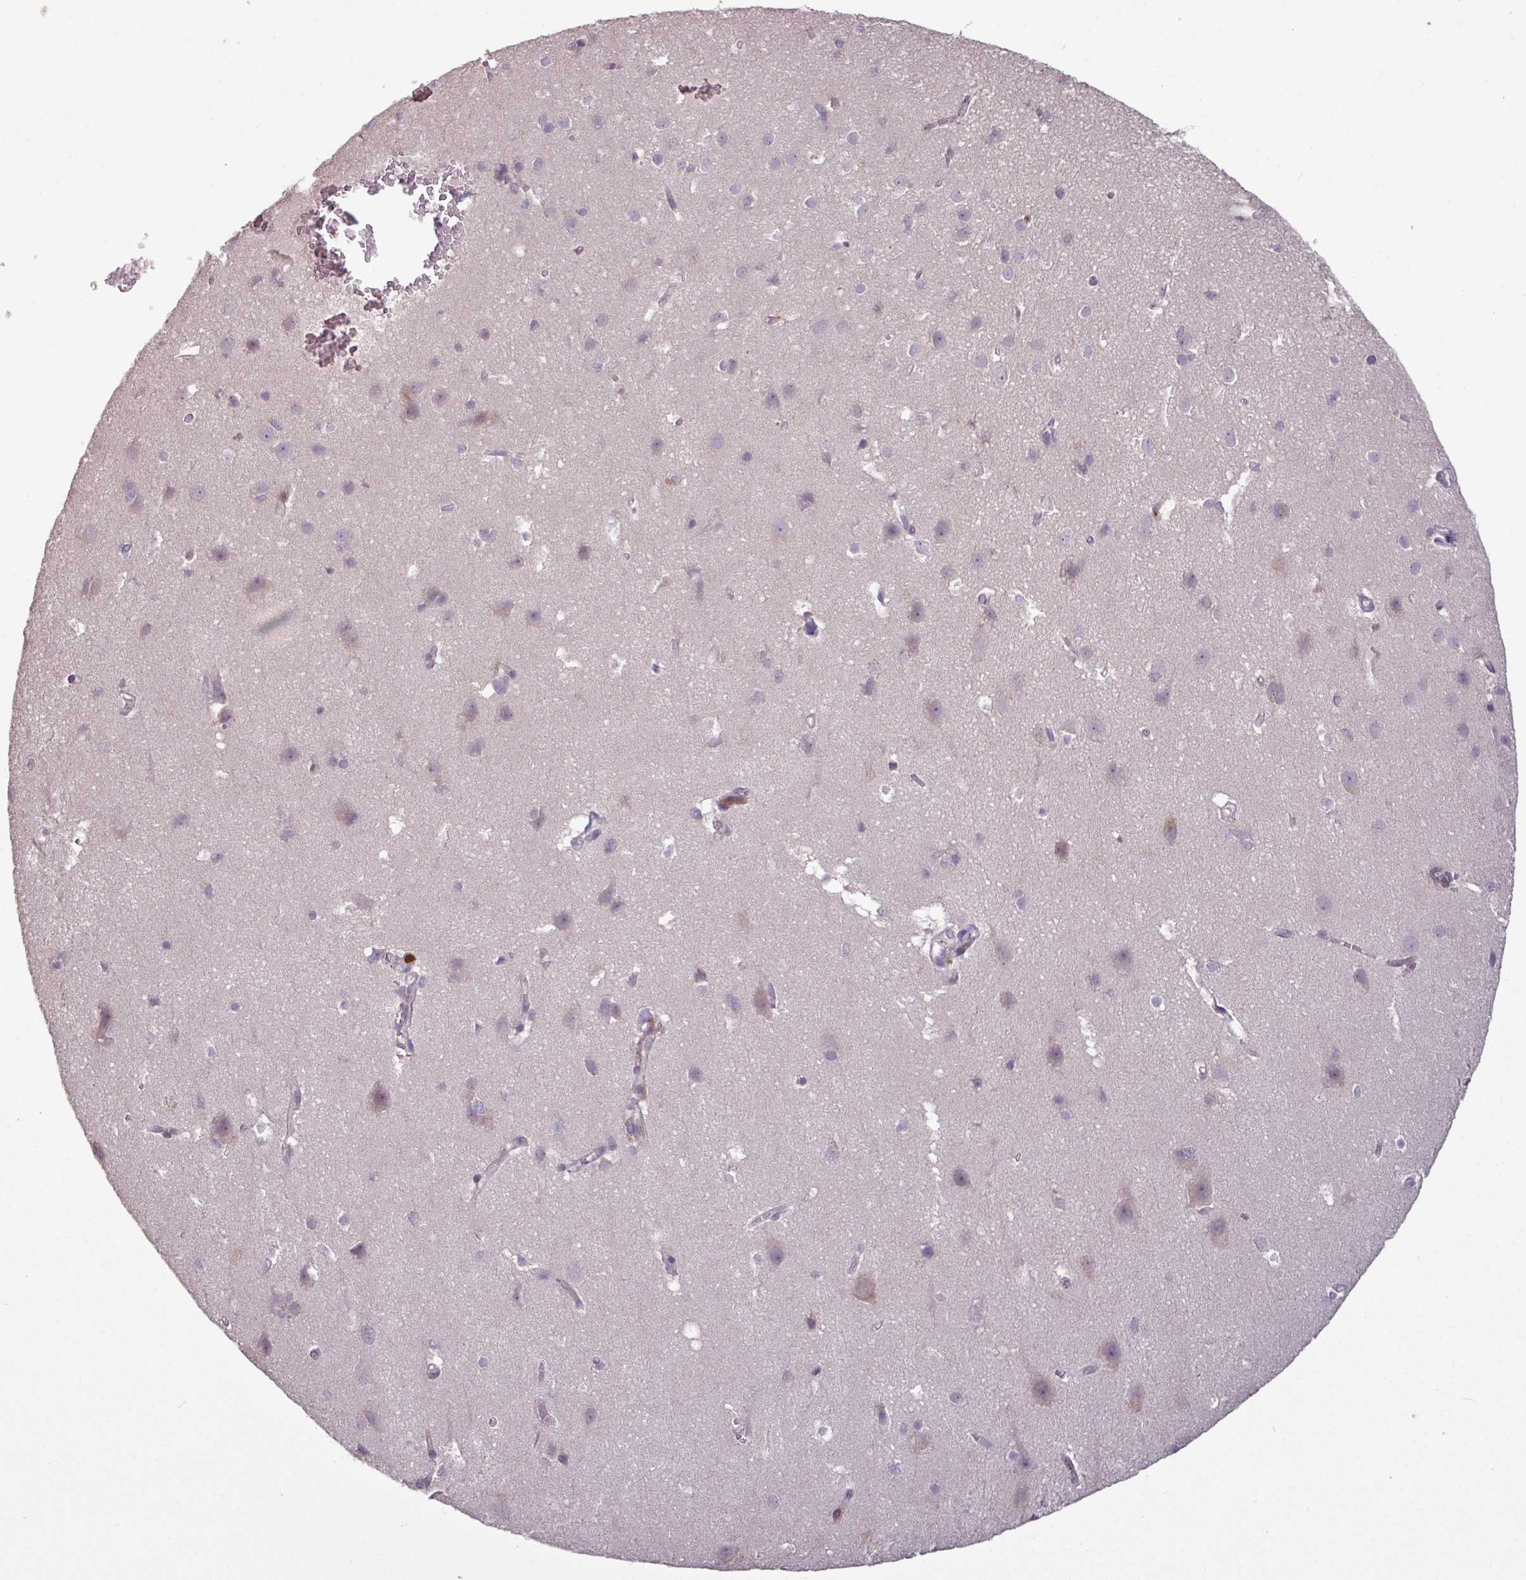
{"staining": {"intensity": "strong", "quantity": "<25%", "location": "cytoplasmic/membranous"}, "tissue": "cerebral cortex", "cell_type": "Endothelial cells", "image_type": "normal", "snomed": [{"axis": "morphology", "description": "Normal tissue, NOS"}, {"axis": "topography", "description": "Cerebral cortex"}], "caption": "Immunohistochemical staining of normal human cerebral cortex shows strong cytoplasmic/membranous protein staining in approximately <25% of endothelial cells. (DAB (3,3'-diaminobenzidine) = brown stain, brightfield microscopy at high magnification).", "gene": "SEC61G", "patient": {"sex": "male", "age": 37}}